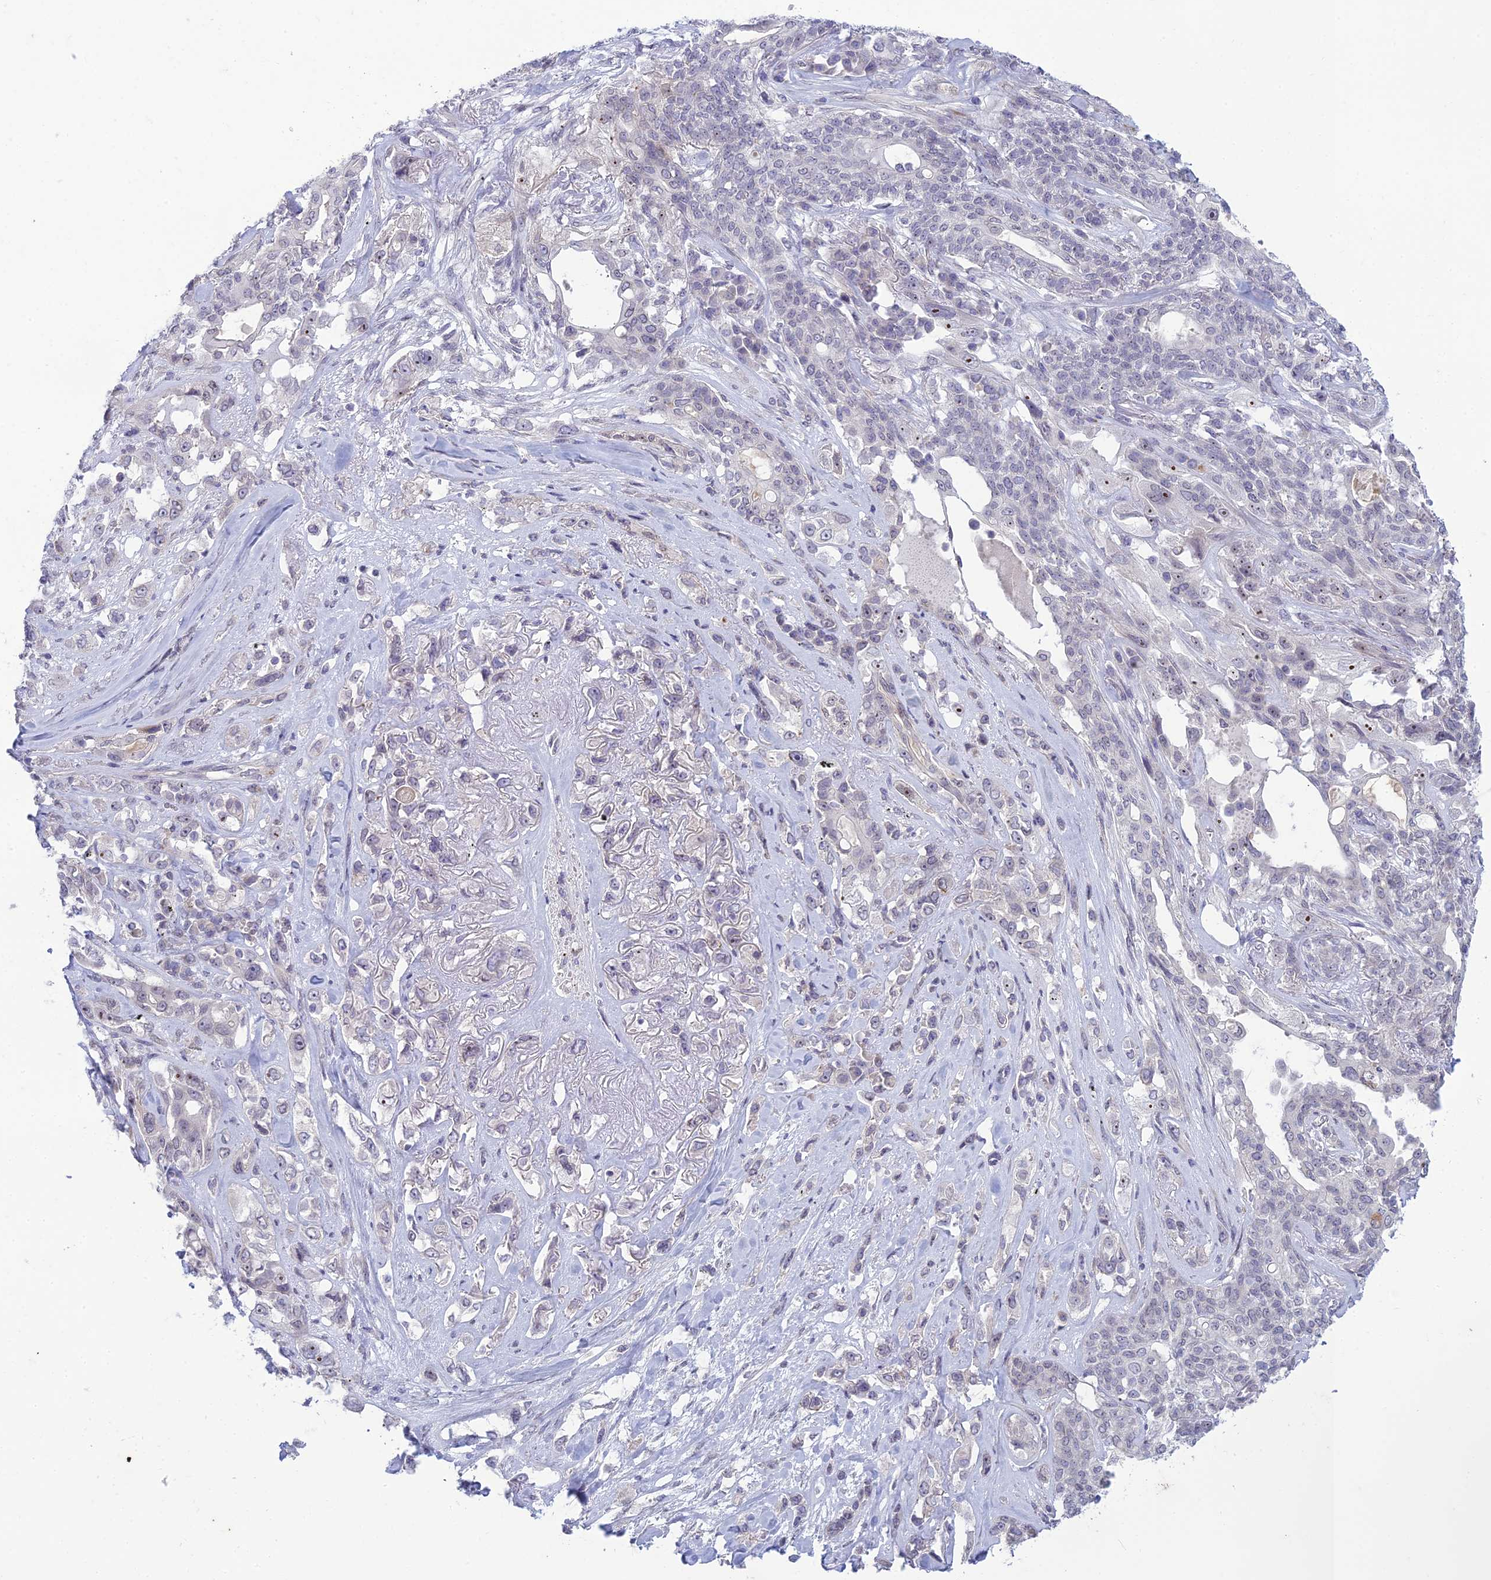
{"staining": {"intensity": "negative", "quantity": "none", "location": "none"}, "tissue": "lung cancer", "cell_type": "Tumor cells", "image_type": "cancer", "snomed": [{"axis": "morphology", "description": "Squamous cell carcinoma, NOS"}, {"axis": "topography", "description": "Lung"}], "caption": "The photomicrograph exhibits no staining of tumor cells in squamous cell carcinoma (lung). The staining was performed using DAB (3,3'-diaminobenzidine) to visualize the protein expression in brown, while the nuclei were stained in blue with hematoxylin (Magnification: 20x).", "gene": "DTX2", "patient": {"sex": "female", "age": 70}}